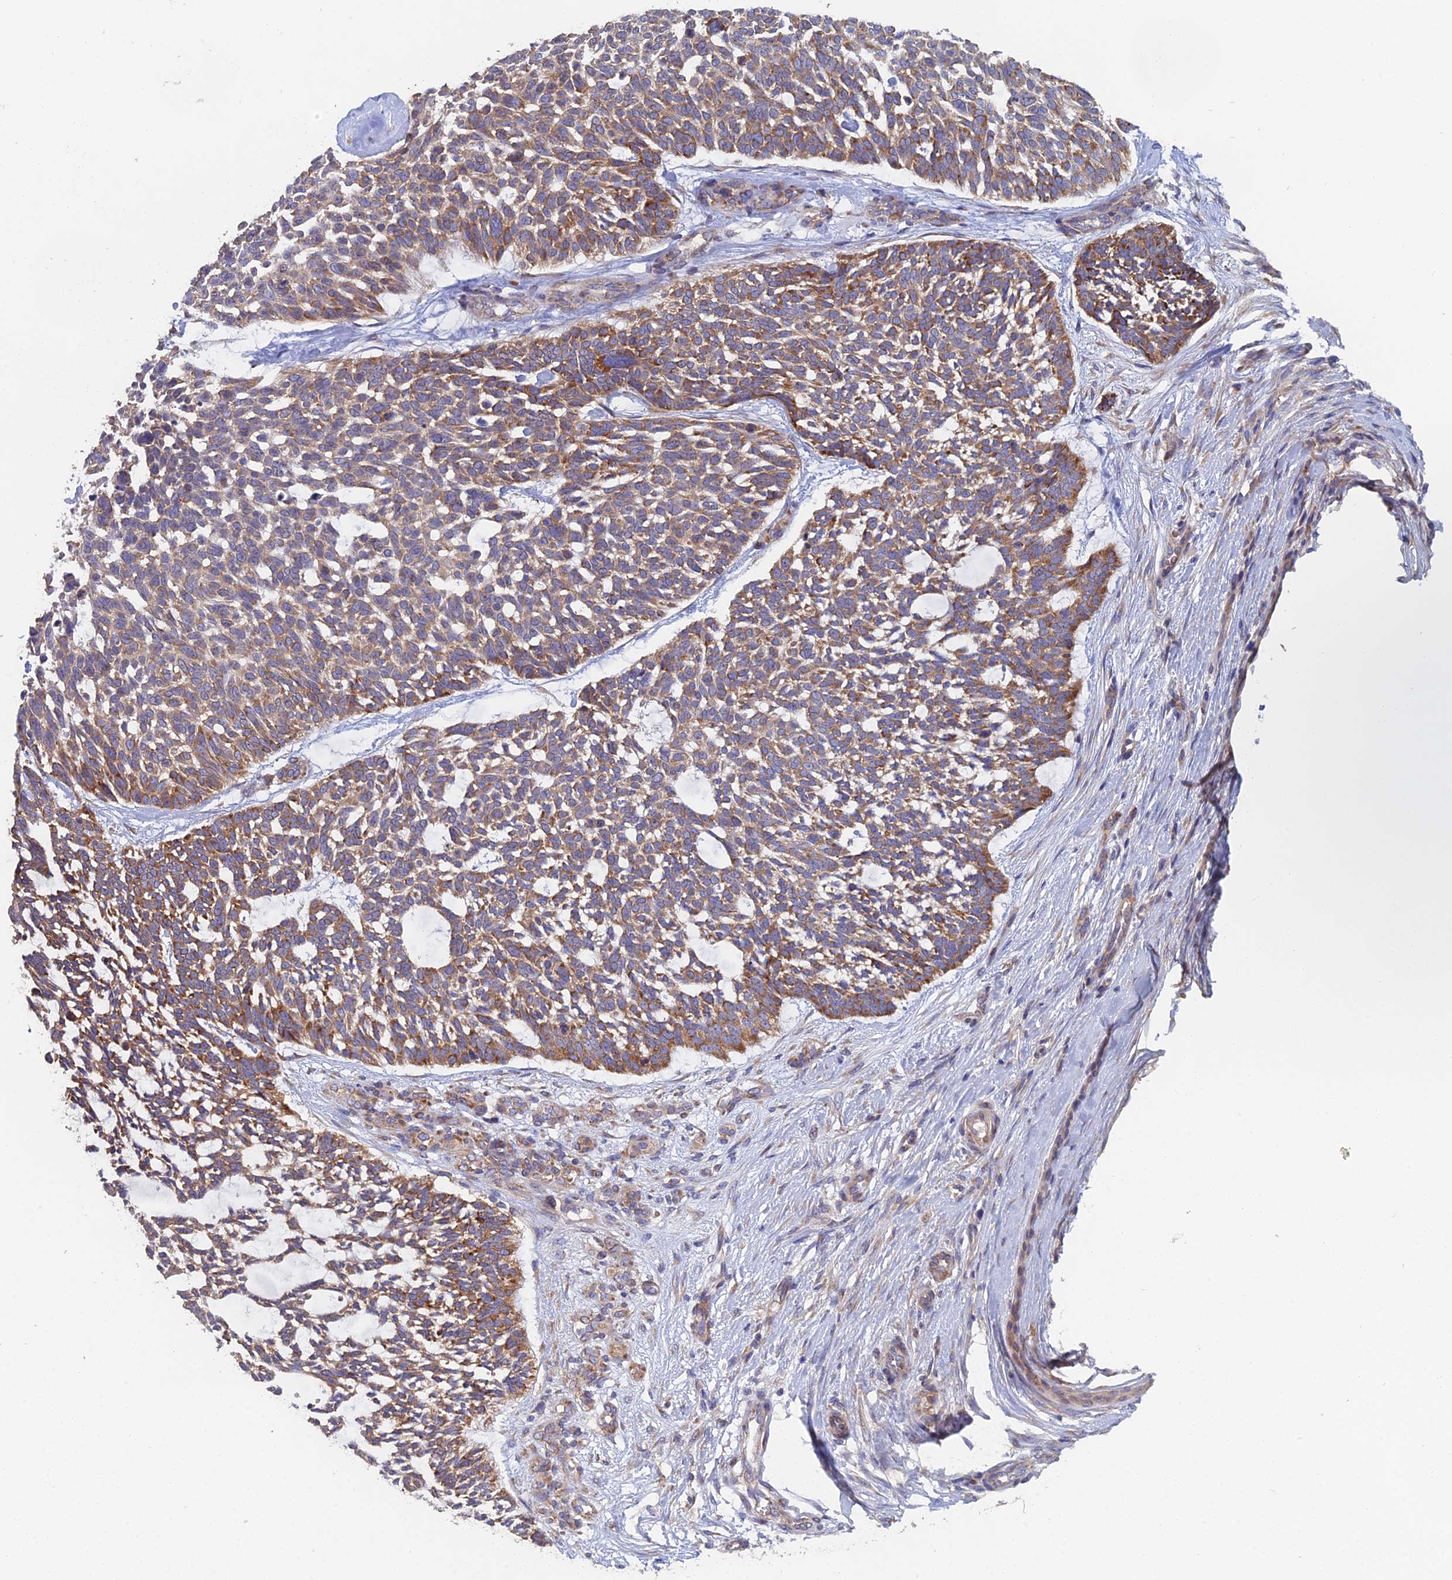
{"staining": {"intensity": "moderate", "quantity": ">75%", "location": "cytoplasmic/membranous"}, "tissue": "skin cancer", "cell_type": "Tumor cells", "image_type": "cancer", "snomed": [{"axis": "morphology", "description": "Basal cell carcinoma"}, {"axis": "topography", "description": "Skin"}], "caption": "Skin basal cell carcinoma tissue shows moderate cytoplasmic/membranous staining in approximately >75% of tumor cells", "gene": "ELOF1", "patient": {"sex": "male", "age": 88}}